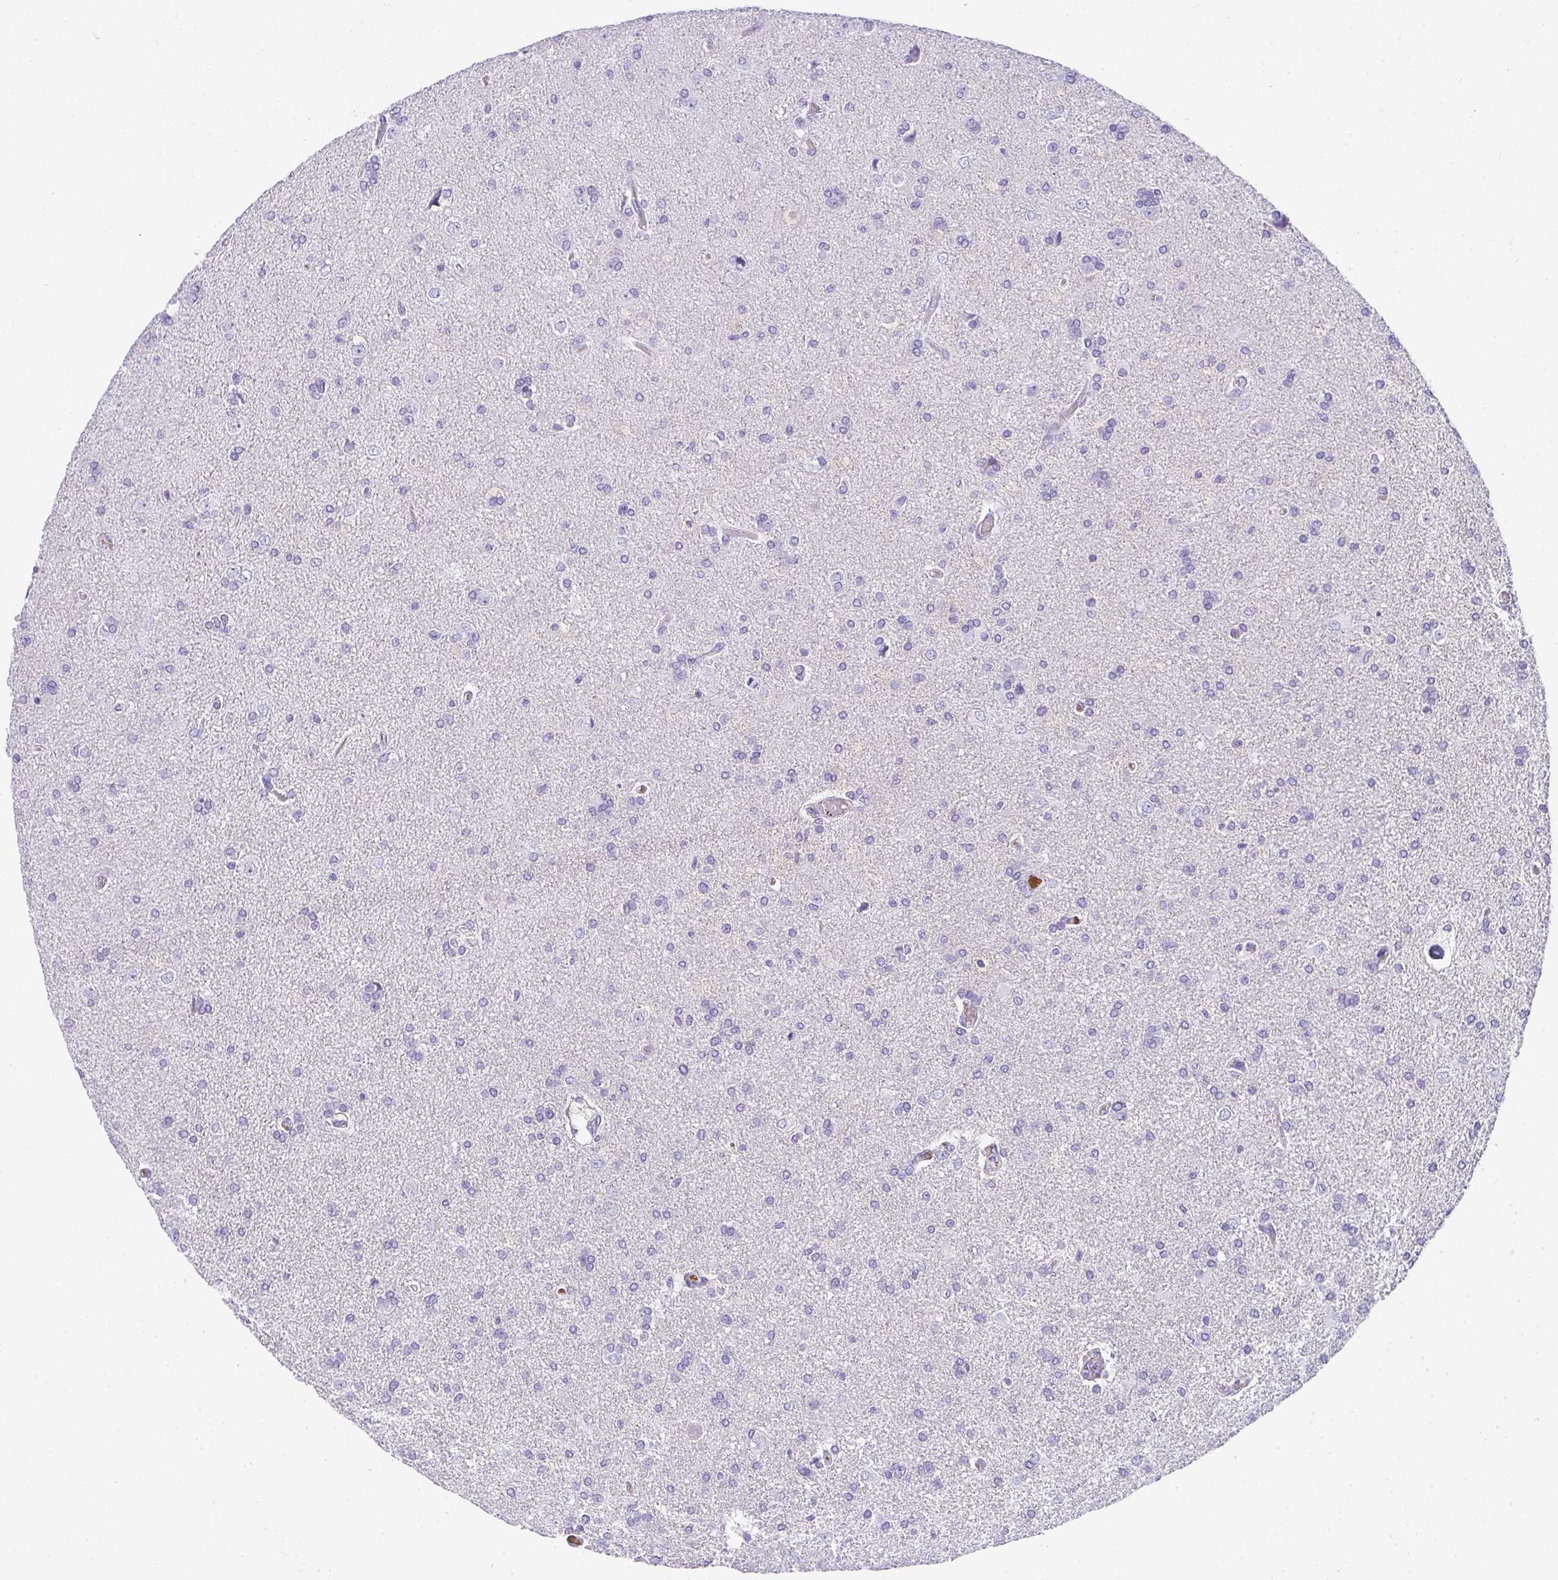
{"staining": {"intensity": "negative", "quantity": "none", "location": "none"}, "tissue": "glioma", "cell_type": "Tumor cells", "image_type": "cancer", "snomed": [{"axis": "morphology", "description": "Glioma, malignant, High grade"}, {"axis": "topography", "description": "Brain"}], "caption": "The histopathology image demonstrates no staining of tumor cells in malignant high-grade glioma. (DAB immunohistochemistry (IHC) with hematoxylin counter stain).", "gene": "ZSWIM3", "patient": {"sex": "male", "age": 68}}